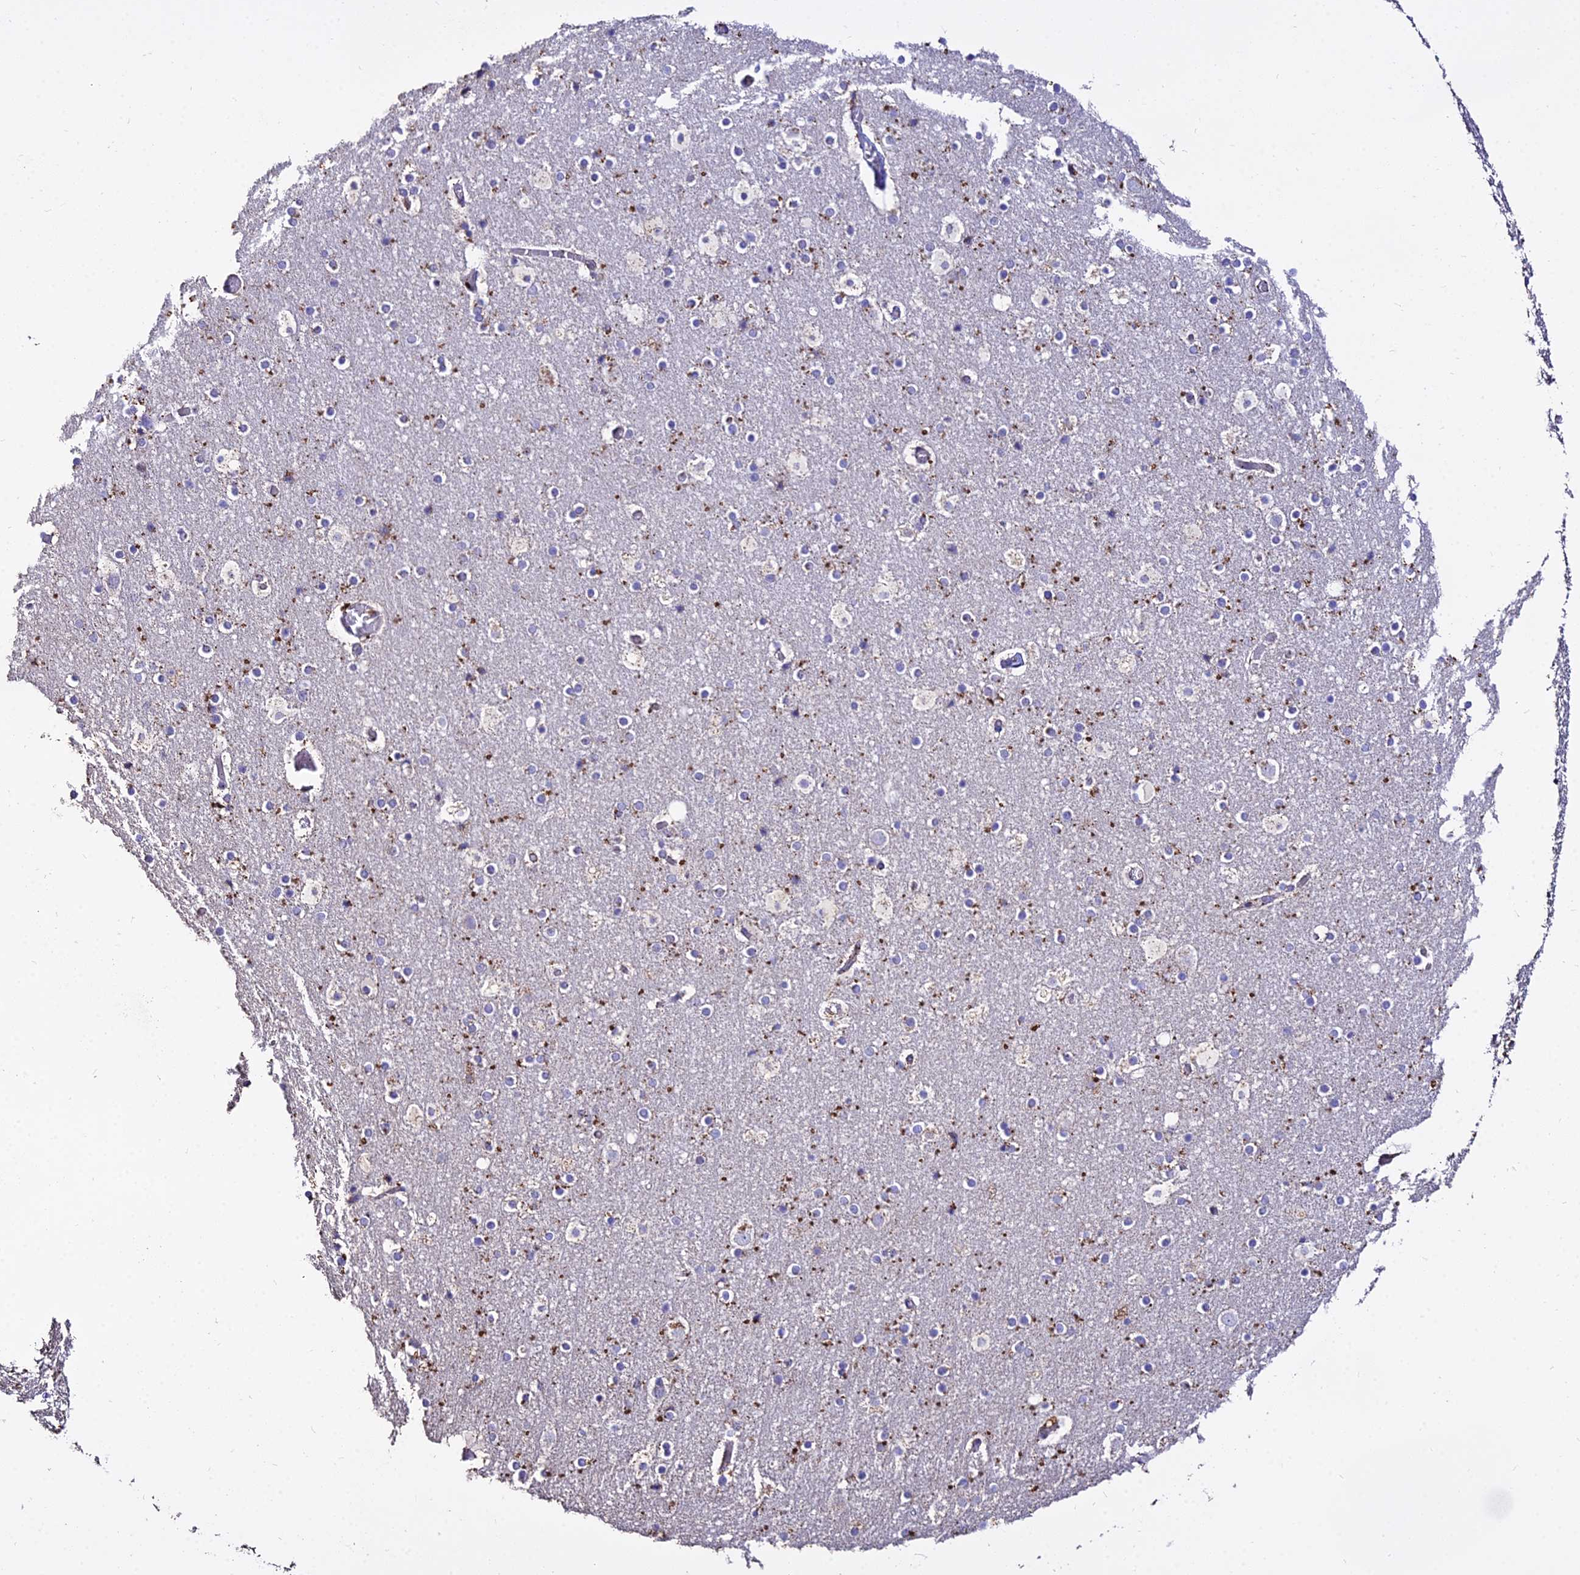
{"staining": {"intensity": "weak", "quantity": "25%-75%", "location": "cytoplasmic/membranous"}, "tissue": "cerebral cortex", "cell_type": "Endothelial cells", "image_type": "normal", "snomed": [{"axis": "morphology", "description": "Normal tissue, NOS"}, {"axis": "topography", "description": "Cerebral cortex"}], "caption": "Protein expression analysis of unremarkable cerebral cortex displays weak cytoplasmic/membranous expression in about 25%-75% of endothelial cells. Using DAB (brown) and hematoxylin (blue) stains, captured at high magnification using brightfield microscopy.", "gene": "PNLIPRP3", "patient": {"sex": "male", "age": 57}}